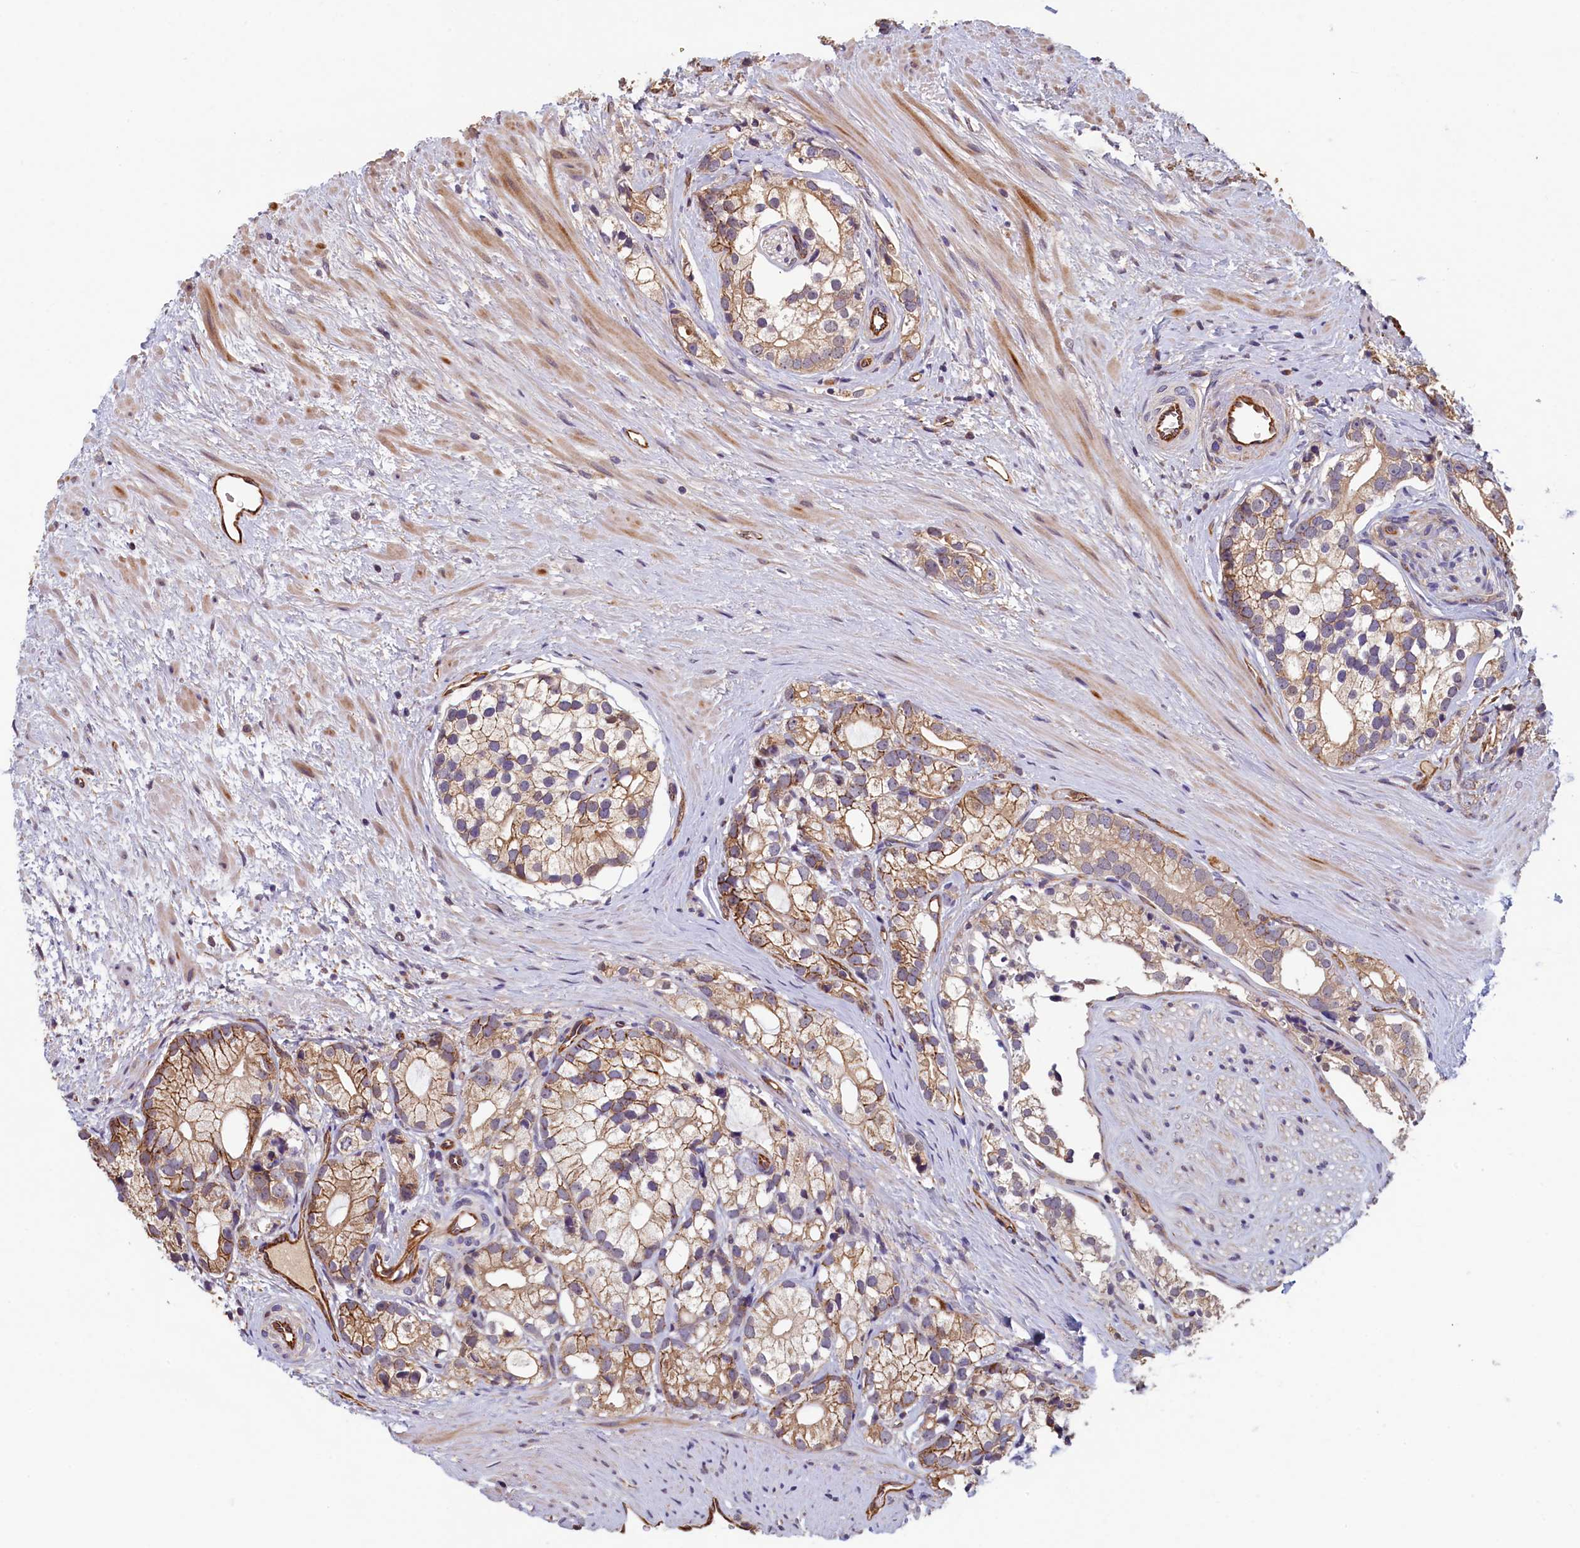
{"staining": {"intensity": "moderate", "quantity": "25%-75%", "location": "cytoplasmic/membranous"}, "tissue": "prostate cancer", "cell_type": "Tumor cells", "image_type": "cancer", "snomed": [{"axis": "morphology", "description": "Adenocarcinoma, High grade"}, {"axis": "topography", "description": "Prostate"}], "caption": "The image displays staining of prostate cancer, revealing moderate cytoplasmic/membranous protein positivity (brown color) within tumor cells. (DAB IHC with brightfield microscopy, high magnification).", "gene": "ACSBG1", "patient": {"sex": "male", "age": 75}}